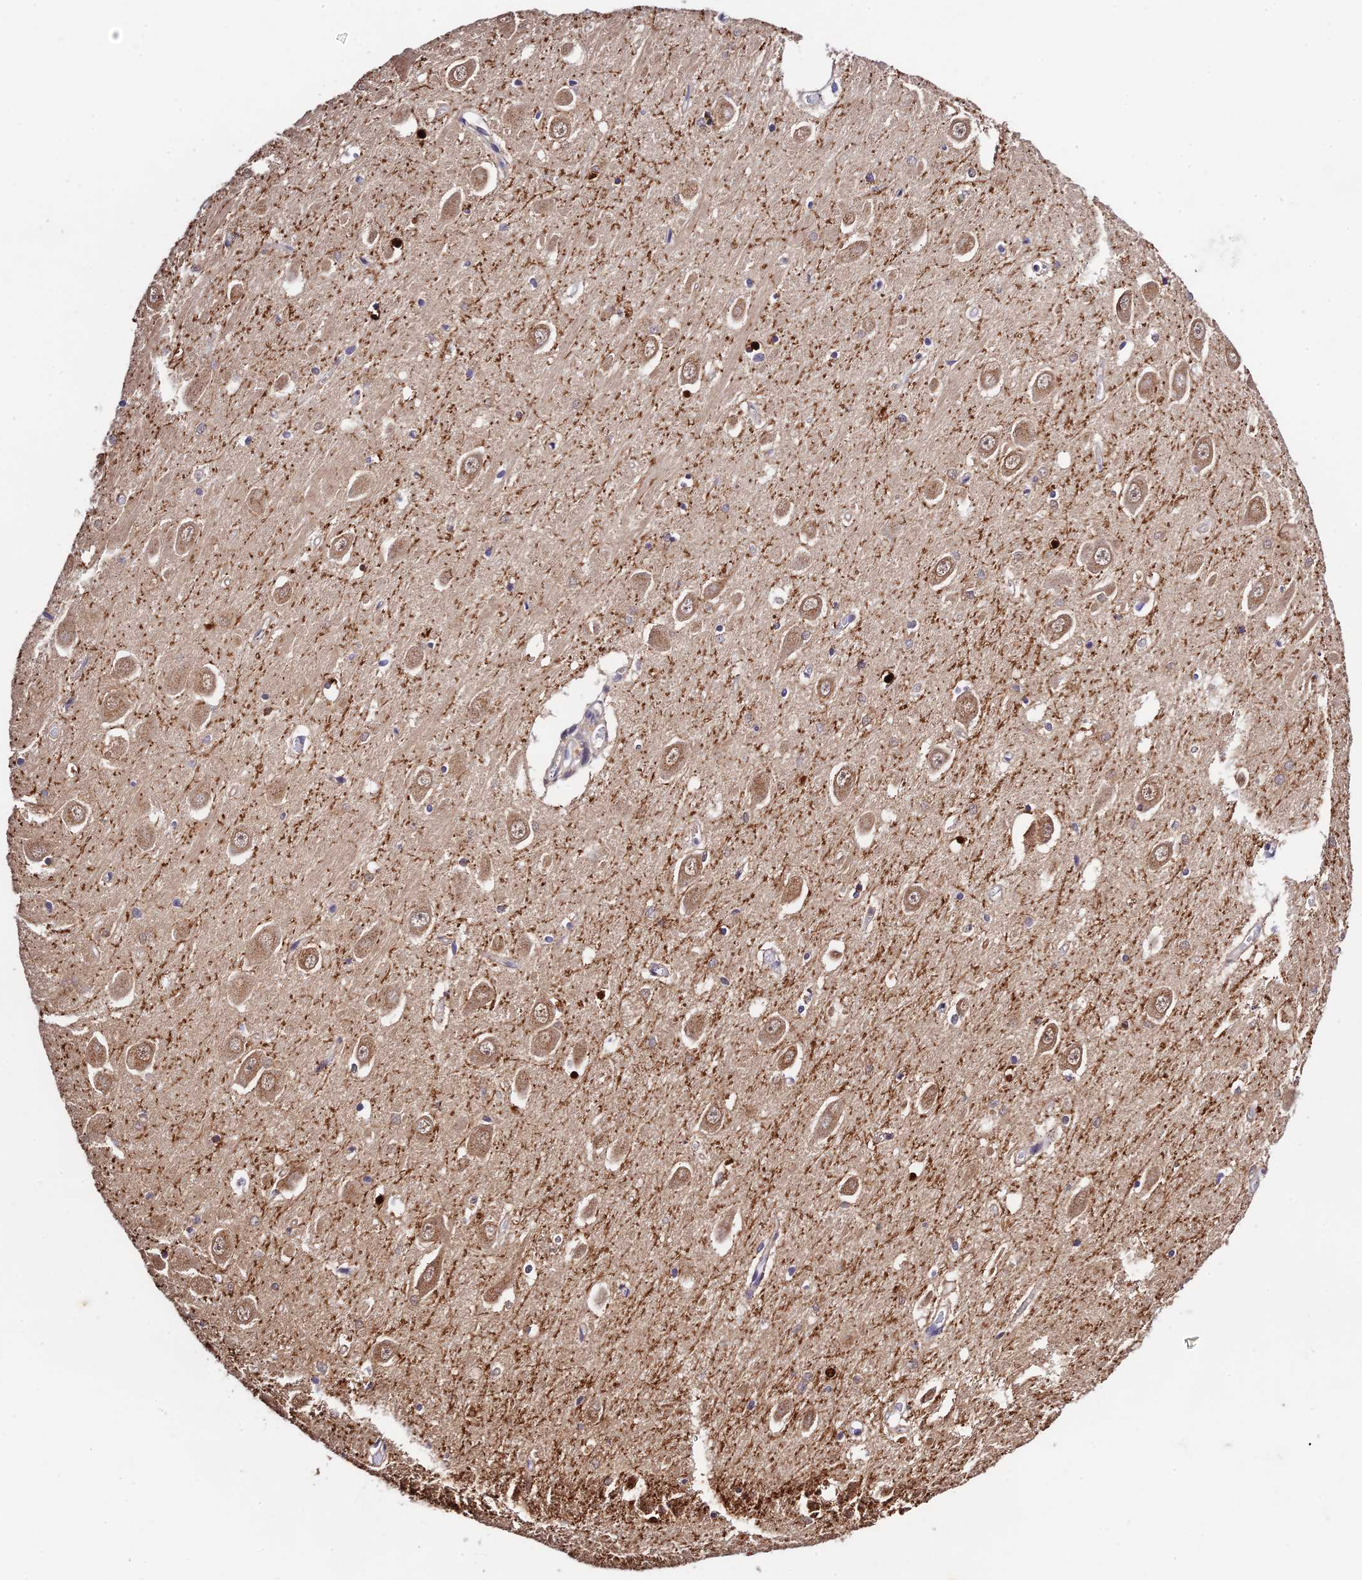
{"staining": {"intensity": "moderate", "quantity": "<25%", "location": "cytoplasmic/membranous,nuclear"}, "tissue": "hippocampus", "cell_type": "Glial cells", "image_type": "normal", "snomed": [{"axis": "morphology", "description": "Normal tissue, NOS"}, {"axis": "topography", "description": "Hippocampus"}], "caption": "Protein positivity by IHC reveals moderate cytoplasmic/membranous,nuclear expression in about <25% of glial cells in normal hippocampus.", "gene": "CWH43", "patient": {"sex": "male", "age": 70}}